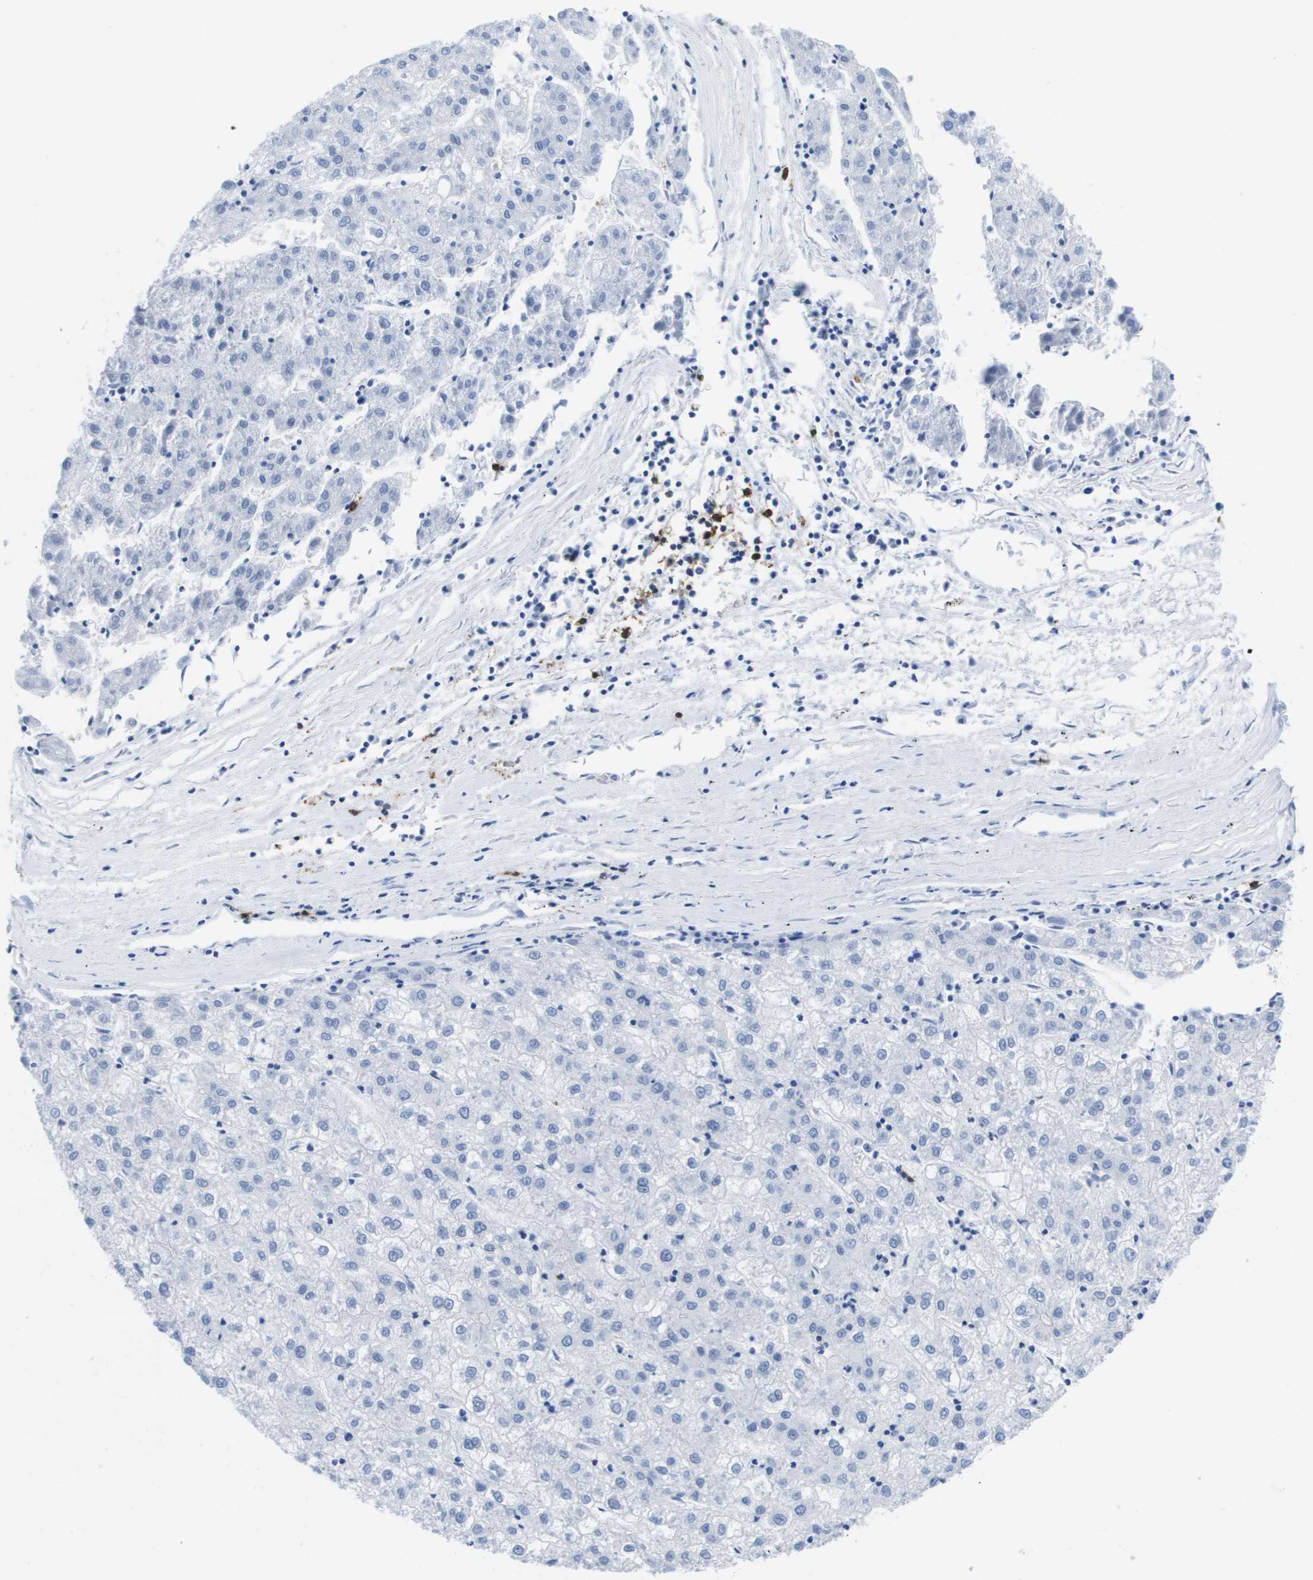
{"staining": {"intensity": "negative", "quantity": "none", "location": "none"}, "tissue": "liver cancer", "cell_type": "Tumor cells", "image_type": "cancer", "snomed": [{"axis": "morphology", "description": "Carcinoma, Hepatocellular, NOS"}, {"axis": "topography", "description": "Liver"}], "caption": "Liver cancer (hepatocellular carcinoma) stained for a protein using immunohistochemistry (IHC) demonstrates no positivity tumor cells.", "gene": "MS4A1", "patient": {"sex": "male", "age": 72}}